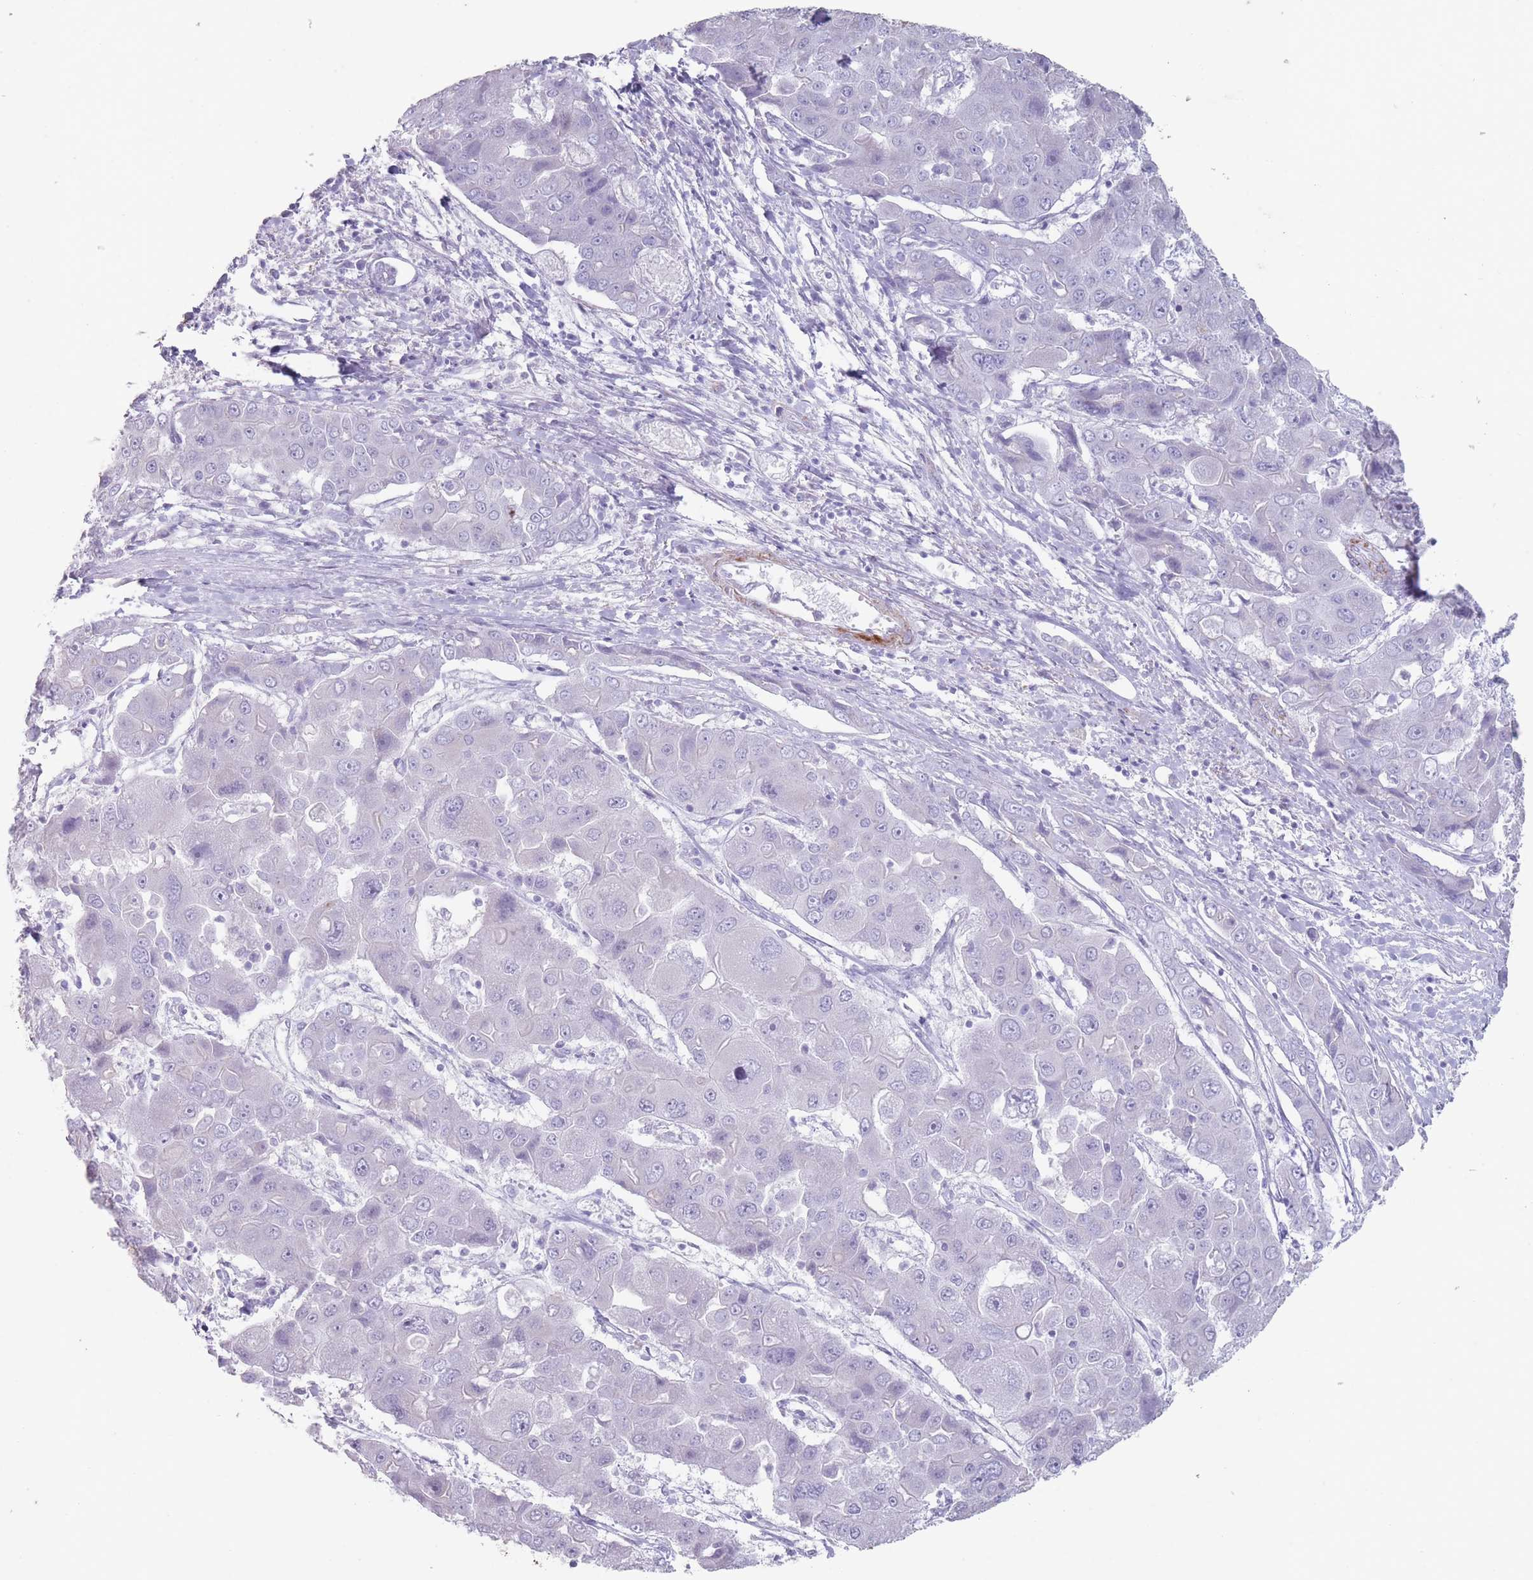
{"staining": {"intensity": "negative", "quantity": "none", "location": "none"}, "tissue": "liver cancer", "cell_type": "Tumor cells", "image_type": "cancer", "snomed": [{"axis": "morphology", "description": "Cholangiocarcinoma"}, {"axis": "topography", "description": "Liver"}], "caption": "A photomicrograph of liver cancer stained for a protein reveals no brown staining in tumor cells.", "gene": "RHBG", "patient": {"sex": "male", "age": 67}}